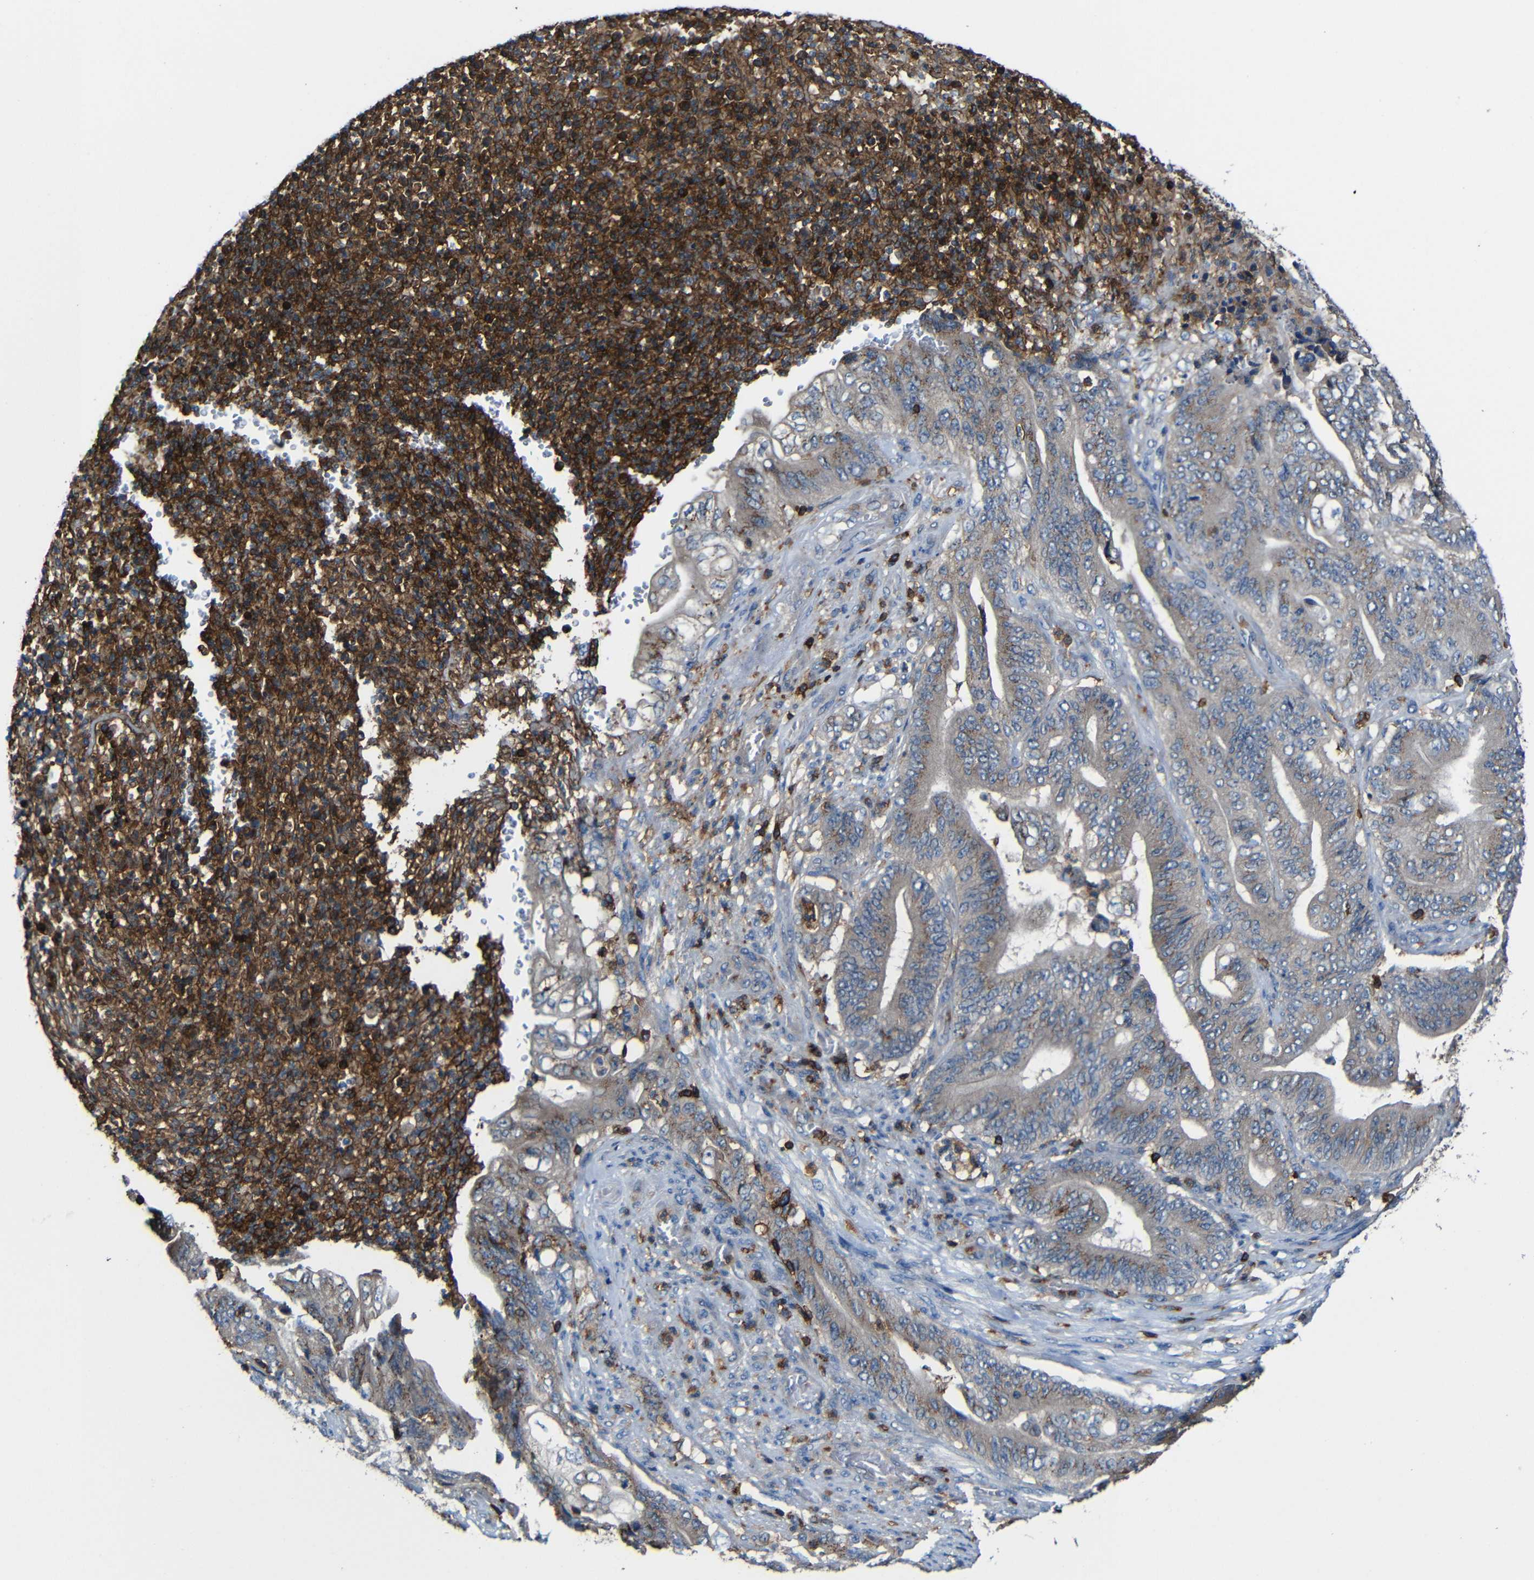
{"staining": {"intensity": "weak", "quantity": "25%-75%", "location": "cytoplasmic/membranous"}, "tissue": "stomach cancer", "cell_type": "Tumor cells", "image_type": "cancer", "snomed": [{"axis": "morphology", "description": "Adenocarcinoma, NOS"}, {"axis": "topography", "description": "Stomach"}], "caption": "Protein staining by immunohistochemistry (IHC) demonstrates weak cytoplasmic/membranous staining in approximately 25%-75% of tumor cells in stomach adenocarcinoma.", "gene": "P2RY12", "patient": {"sex": "female", "age": 73}}